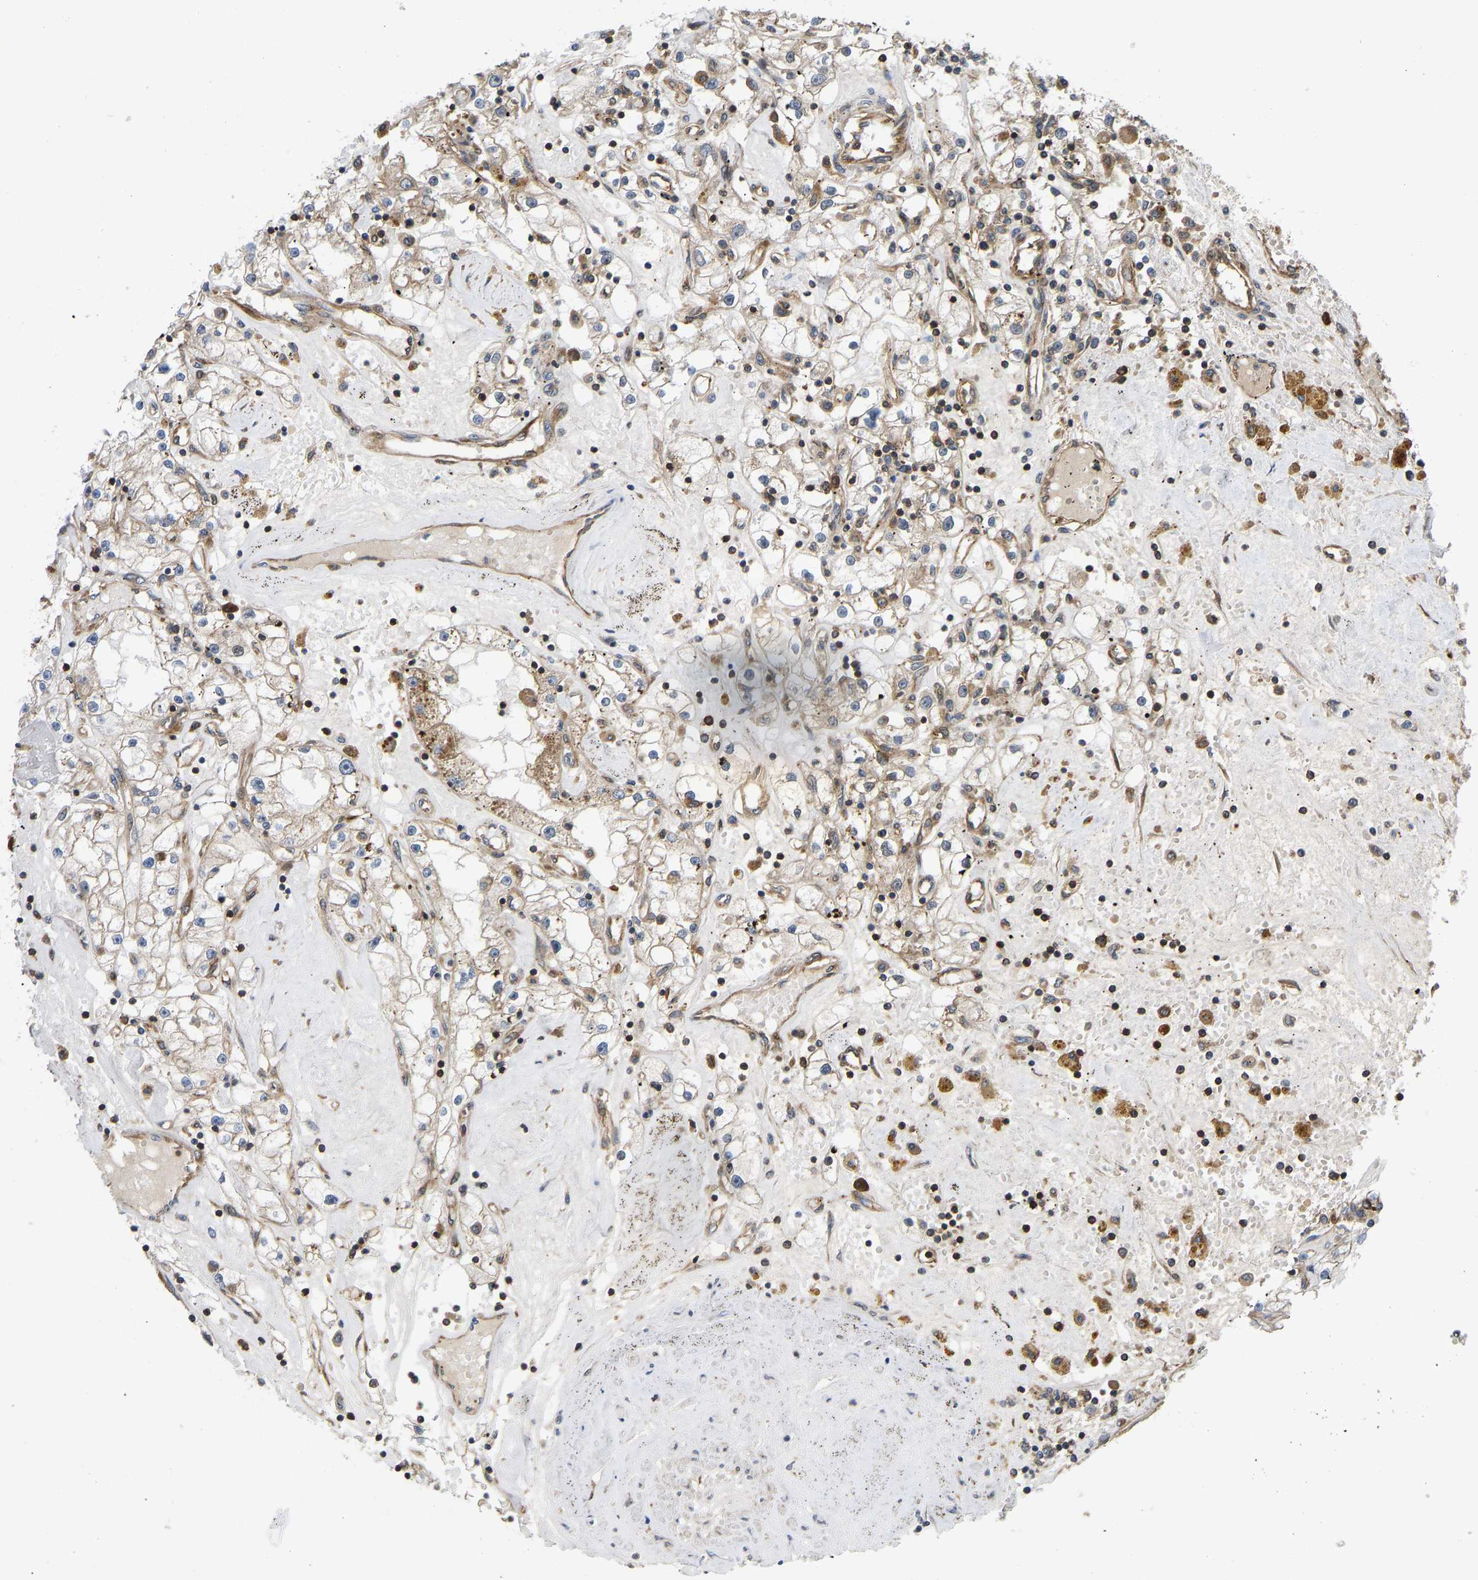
{"staining": {"intensity": "weak", "quantity": ">75%", "location": "cytoplasmic/membranous"}, "tissue": "renal cancer", "cell_type": "Tumor cells", "image_type": "cancer", "snomed": [{"axis": "morphology", "description": "Adenocarcinoma, NOS"}, {"axis": "topography", "description": "Kidney"}], "caption": "Renal adenocarcinoma stained with IHC shows weak cytoplasmic/membranous expression in approximately >75% of tumor cells.", "gene": "RASGRF2", "patient": {"sex": "male", "age": 56}}